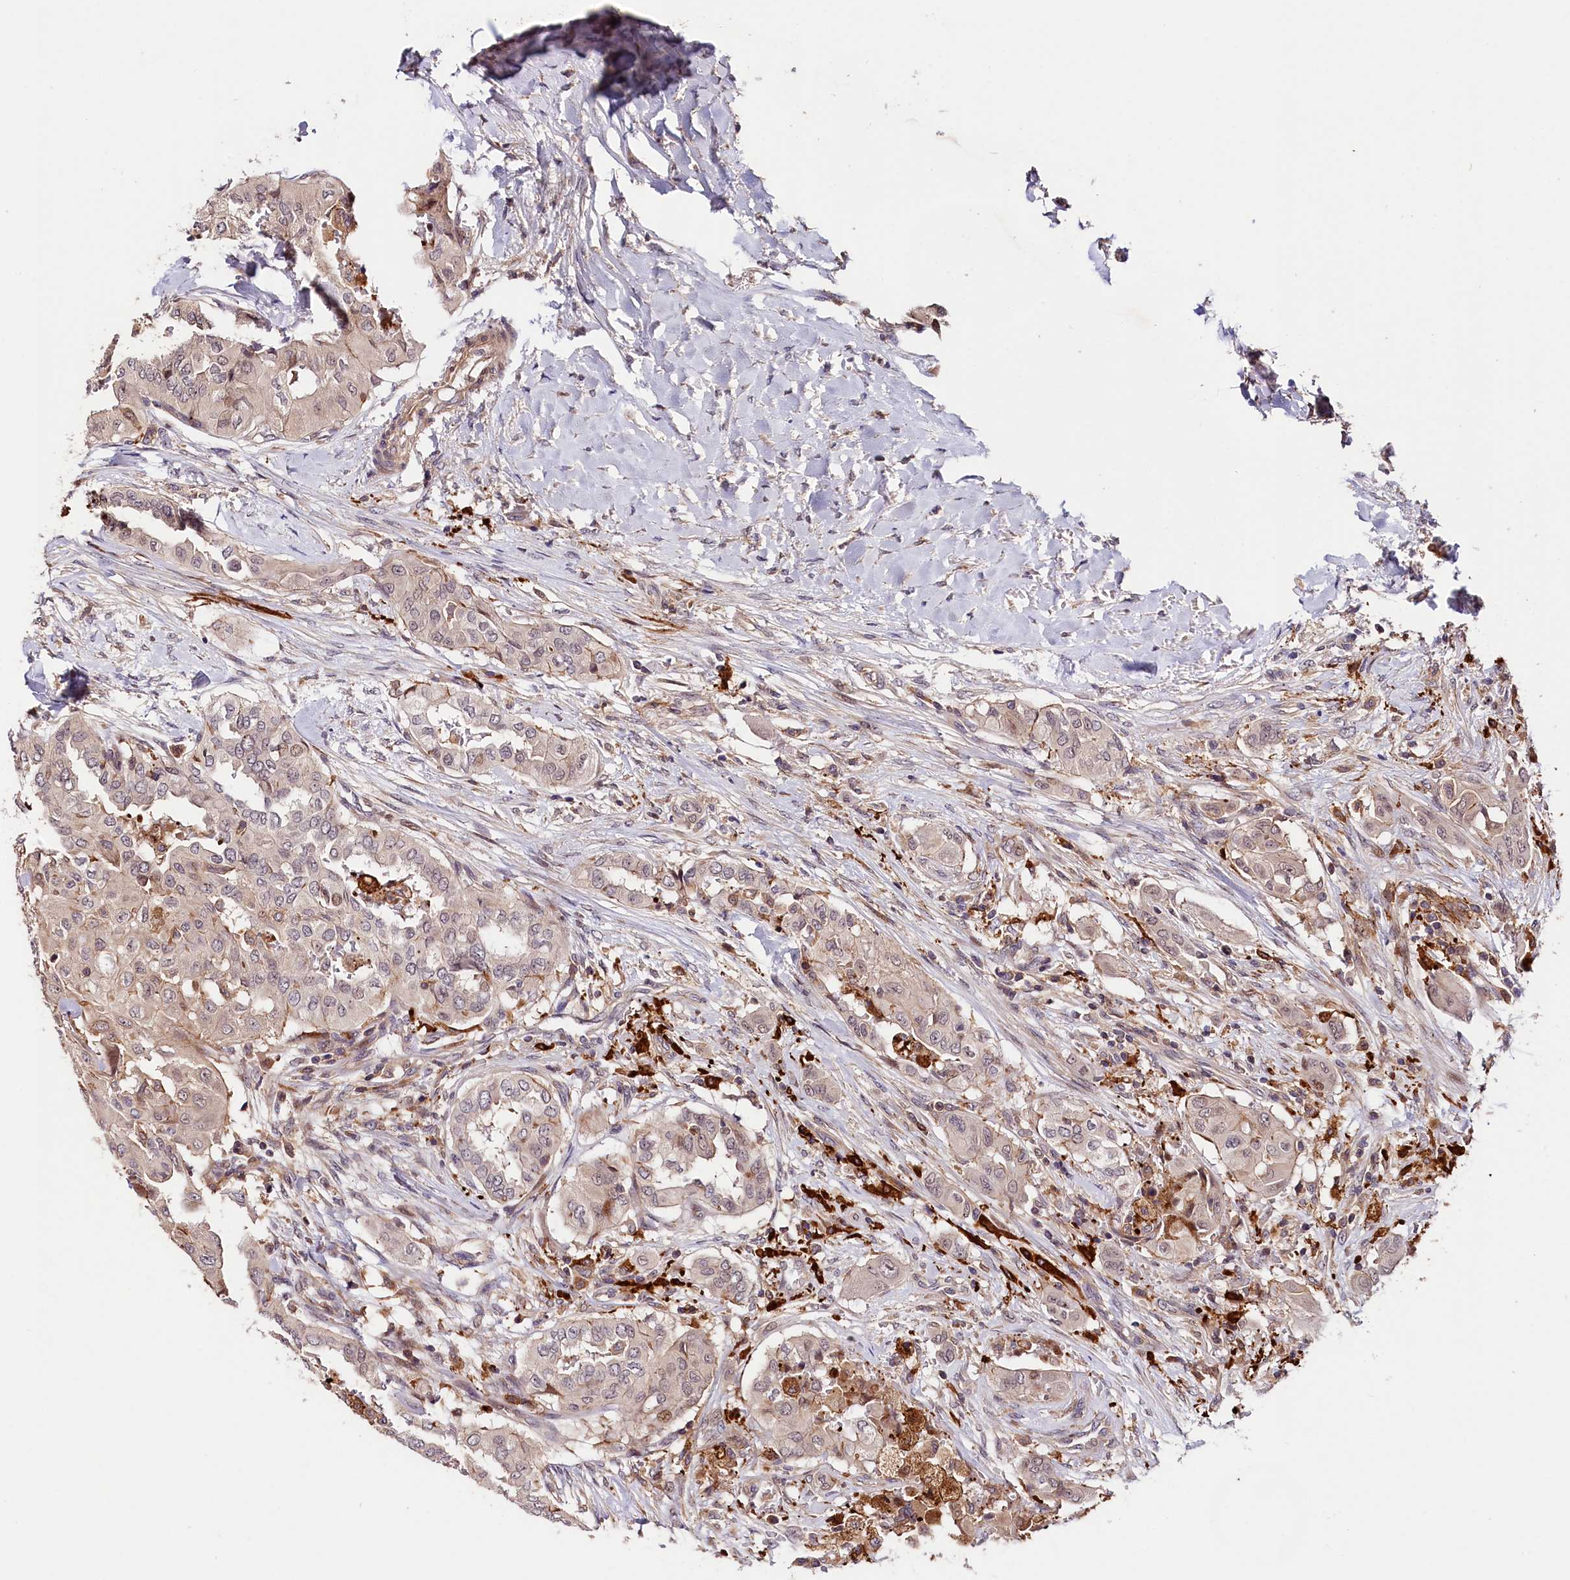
{"staining": {"intensity": "moderate", "quantity": "<25%", "location": "nuclear"}, "tissue": "thyroid cancer", "cell_type": "Tumor cells", "image_type": "cancer", "snomed": [{"axis": "morphology", "description": "Papillary adenocarcinoma, NOS"}, {"axis": "topography", "description": "Thyroid gland"}], "caption": "Thyroid cancer tissue demonstrates moderate nuclear expression in about <25% of tumor cells, visualized by immunohistochemistry.", "gene": "CACNA1H", "patient": {"sex": "female", "age": 59}}